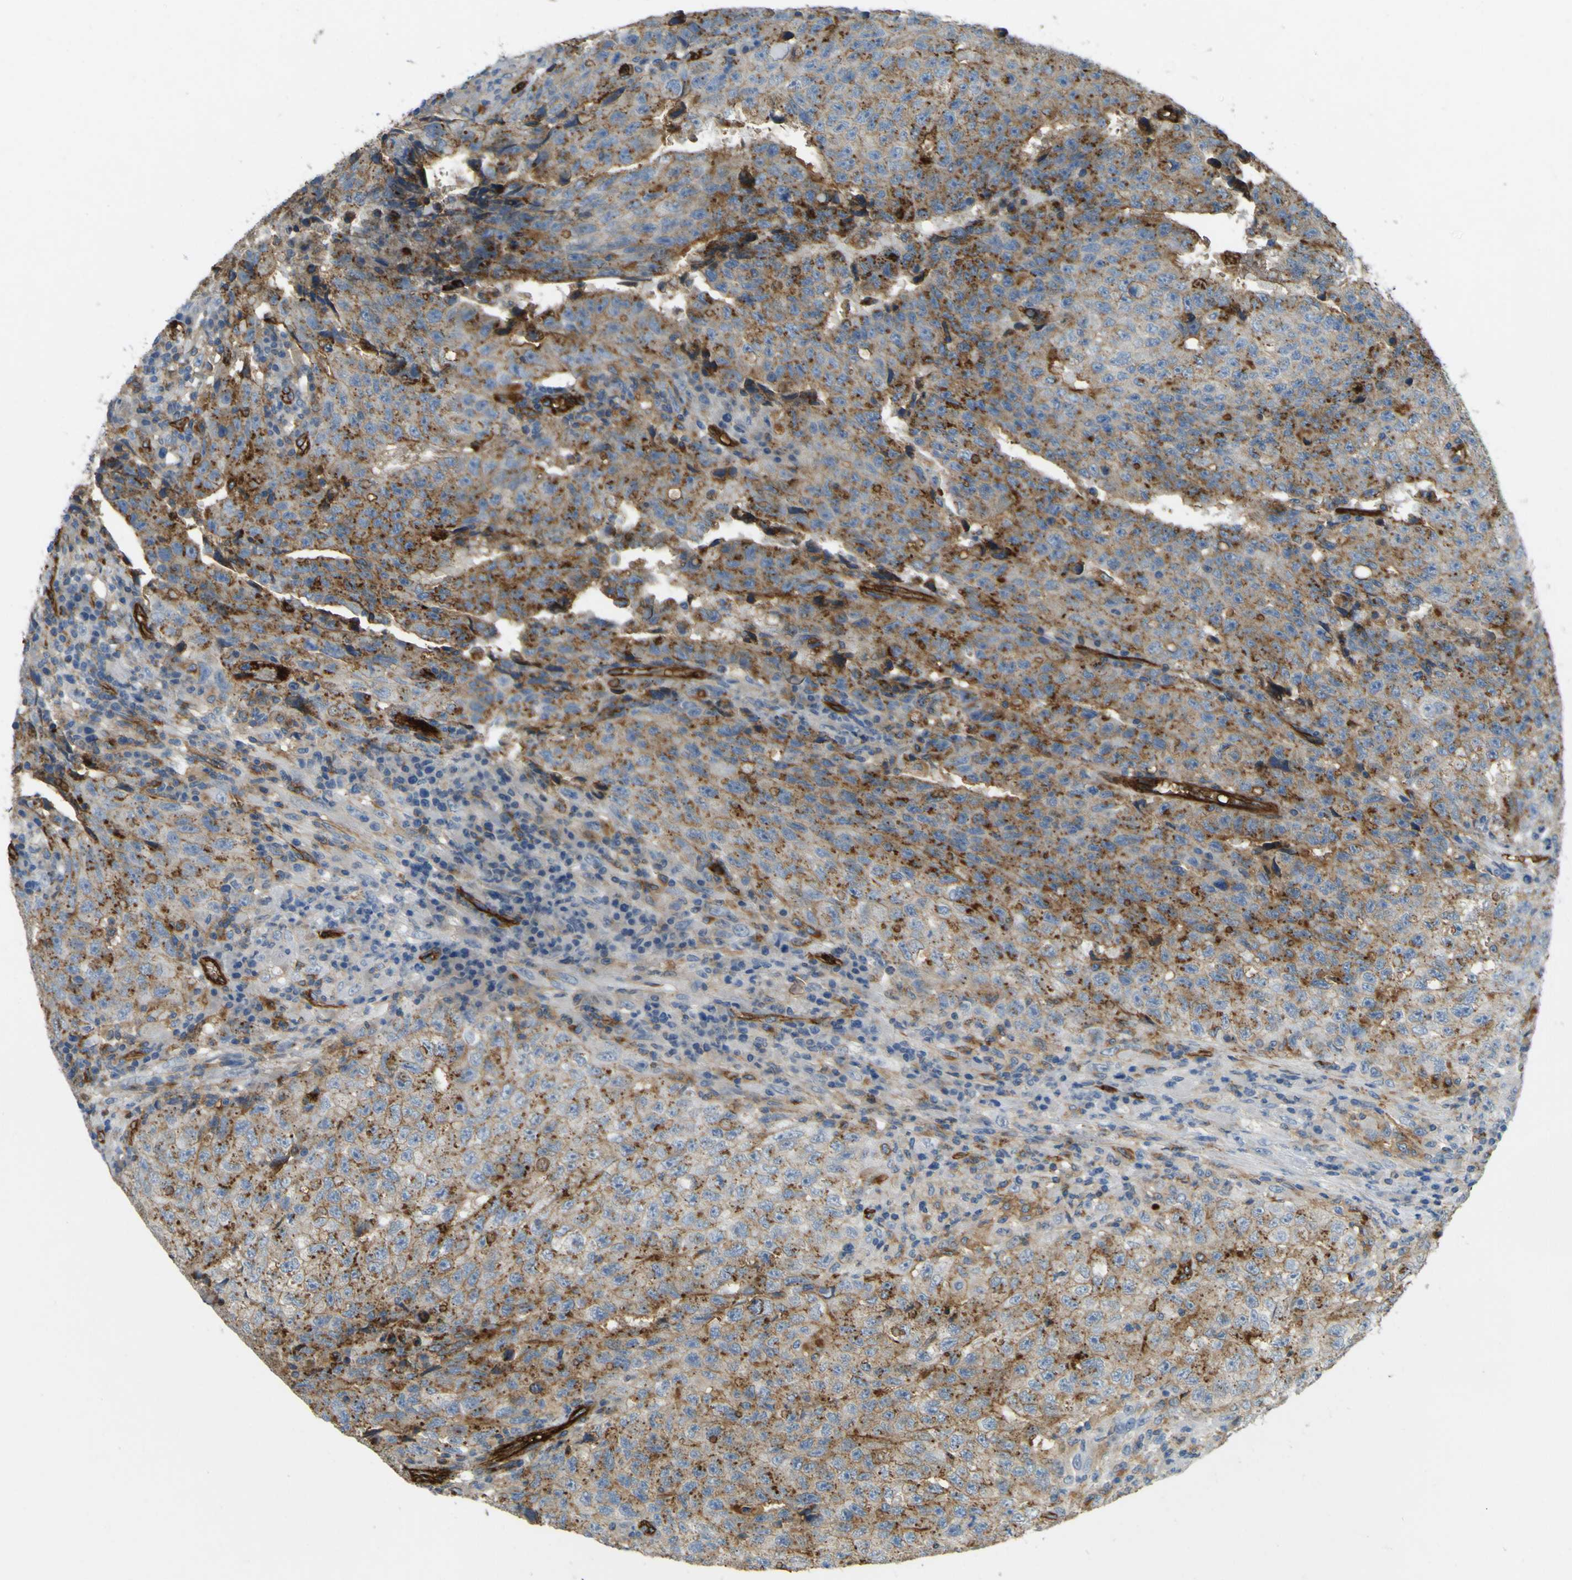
{"staining": {"intensity": "moderate", "quantity": "25%-75%", "location": "cytoplasmic/membranous"}, "tissue": "testis cancer", "cell_type": "Tumor cells", "image_type": "cancer", "snomed": [{"axis": "morphology", "description": "Necrosis, NOS"}, {"axis": "morphology", "description": "Carcinoma, Embryonal, NOS"}, {"axis": "topography", "description": "Testis"}], "caption": "High-magnification brightfield microscopy of testis cancer (embryonal carcinoma) stained with DAB (brown) and counterstained with hematoxylin (blue). tumor cells exhibit moderate cytoplasmic/membranous positivity is identified in about25%-75% of cells.", "gene": "PLXDC1", "patient": {"sex": "male", "age": 19}}